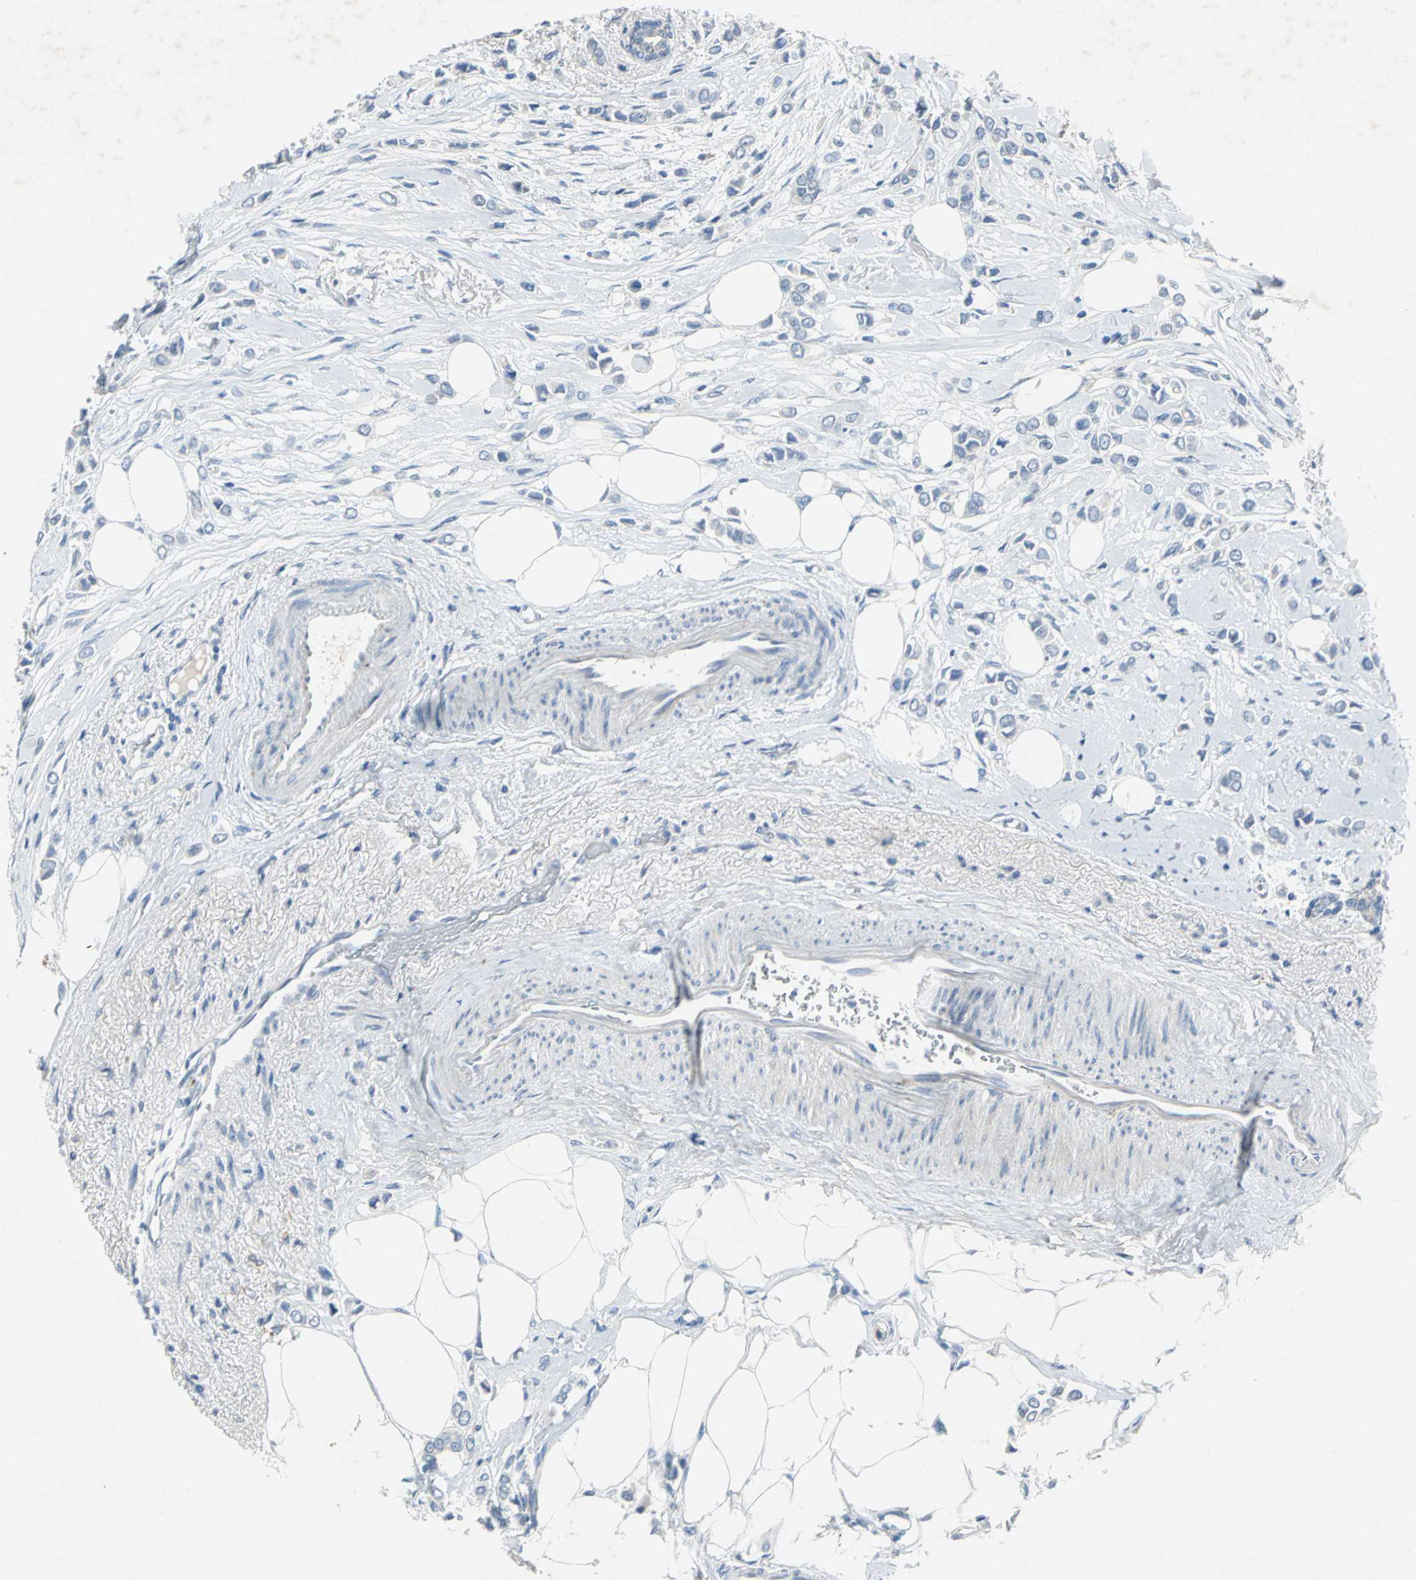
{"staining": {"intensity": "negative", "quantity": "none", "location": "none"}, "tissue": "breast cancer", "cell_type": "Tumor cells", "image_type": "cancer", "snomed": [{"axis": "morphology", "description": "Lobular carcinoma"}, {"axis": "topography", "description": "Breast"}], "caption": "Immunohistochemical staining of breast lobular carcinoma displays no significant positivity in tumor cells.", "gene": "PTGDS", "patient": {"sex": "female", "age": 51}}